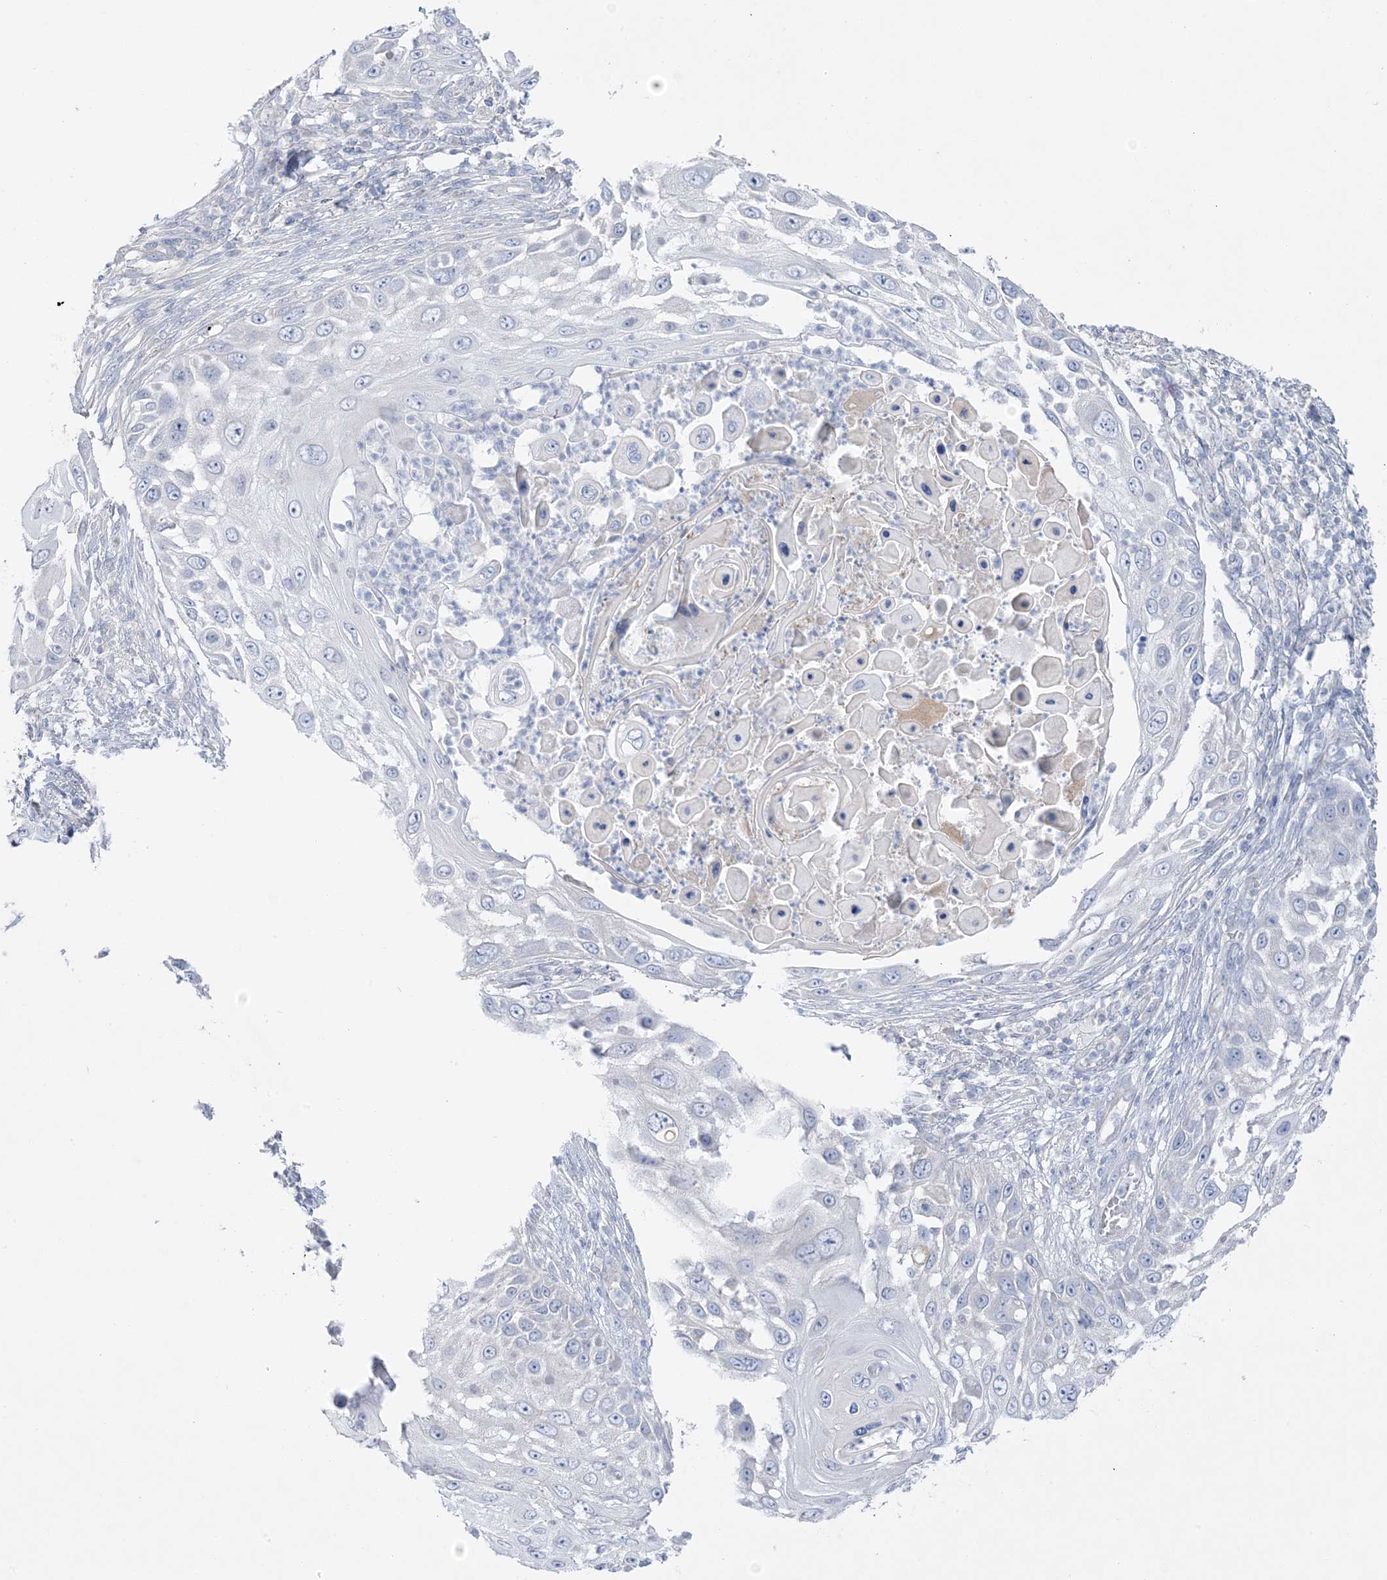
{"staining": {"intensity": "negative", "quantity": "none", "location": "none"}, "tissue": "skin cancer", "cell_type": "Tumor cells", "image_type": "cancer", "snomed": [{"axis": "morphology", "description": "Squamous cell carcinoma, NOS"}, {"axis": "topography", "description": "Skin"}], "caption": "The micrograph shows no staining of tumor cells in skin cancer. Nuclei are stained in blue.", "gene": "FAM184A", "patient": {"sex": "female", "age": 44}}